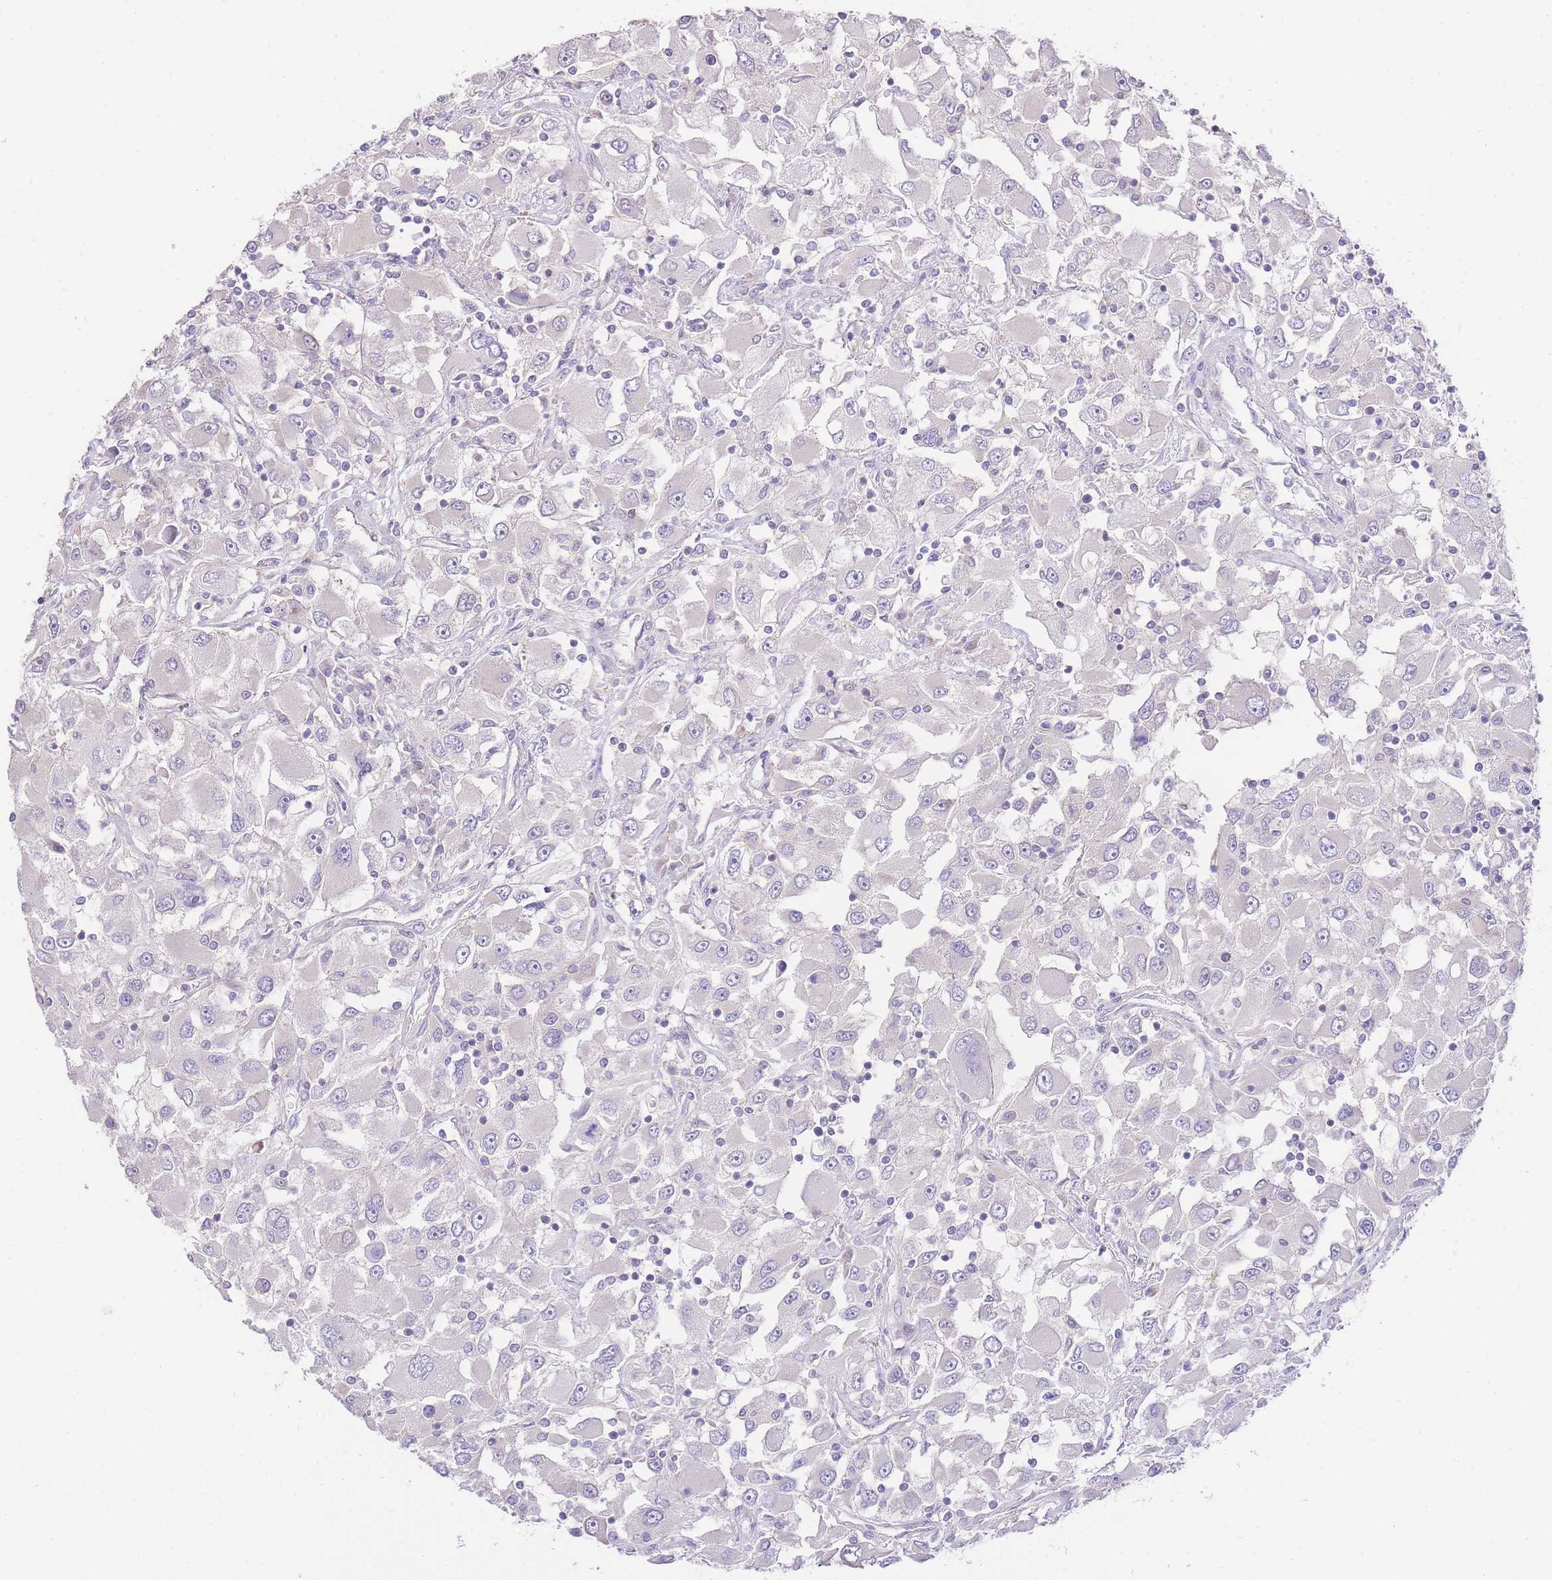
{"staining": {"intensity": "negative", "quantity": "none", "location": "none"}, "tissue": "renal cancer", "cell_type": "Tumor cells", "image_type": "cancer", "snomed": [{"axis": "morphology", "description": "Adenocarcinoma, NOS"}, {"axis": "topography", "description": "Kidney"}], "caption": "Tumor cells show no significant protein staining in renal cancer. (DAB (3,3'-diaminobenzidine) IHC, high magnification).", "gene": "UBXN7", "patient": {"sex": "female", "age": 52}}